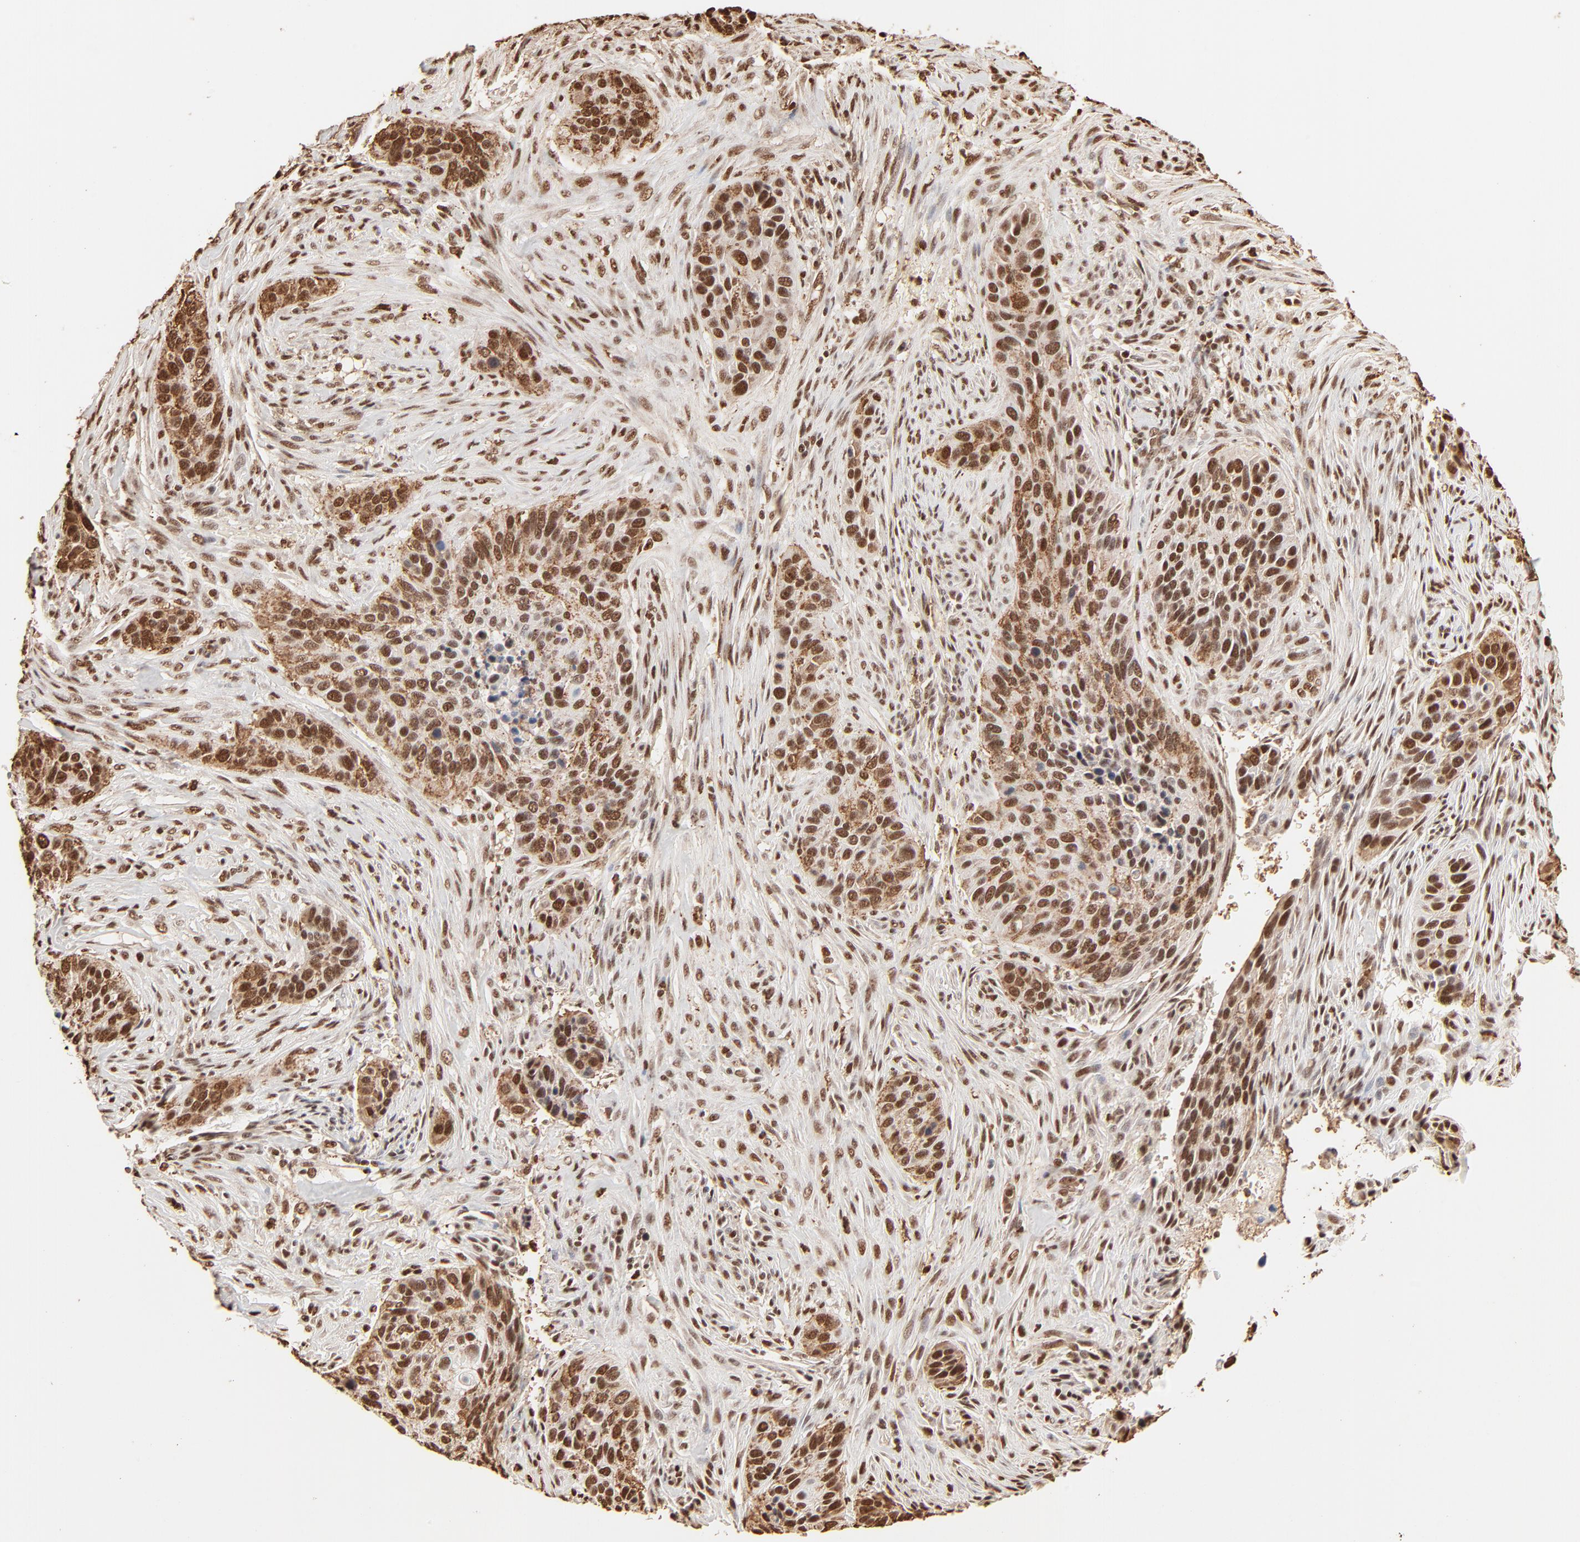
{"staining": {"intensity": "strong", "quantity": ">75%", "location": "nuclear"}, "tissue": "cervical cancer", "cell_type": "Tumor cells", "image_type": "cancer", "snomed": [{"axis": "morphology", "description": "Adenocarcinoma, NOS"}, {"axis": "topography", "description": "Cervix"}], "caption": "Immunohistochemistry image of neoplastic tissue: cervical adenocarcinoma stained using immunohistochemistry (IHC) demonstrates high levels of strong protein expression localized specifically in the nuclear of tumor cells, appearing as a nuclear brown color.", "gene": "FAM50A", "patient": {"sex": "female", "age": 29}}